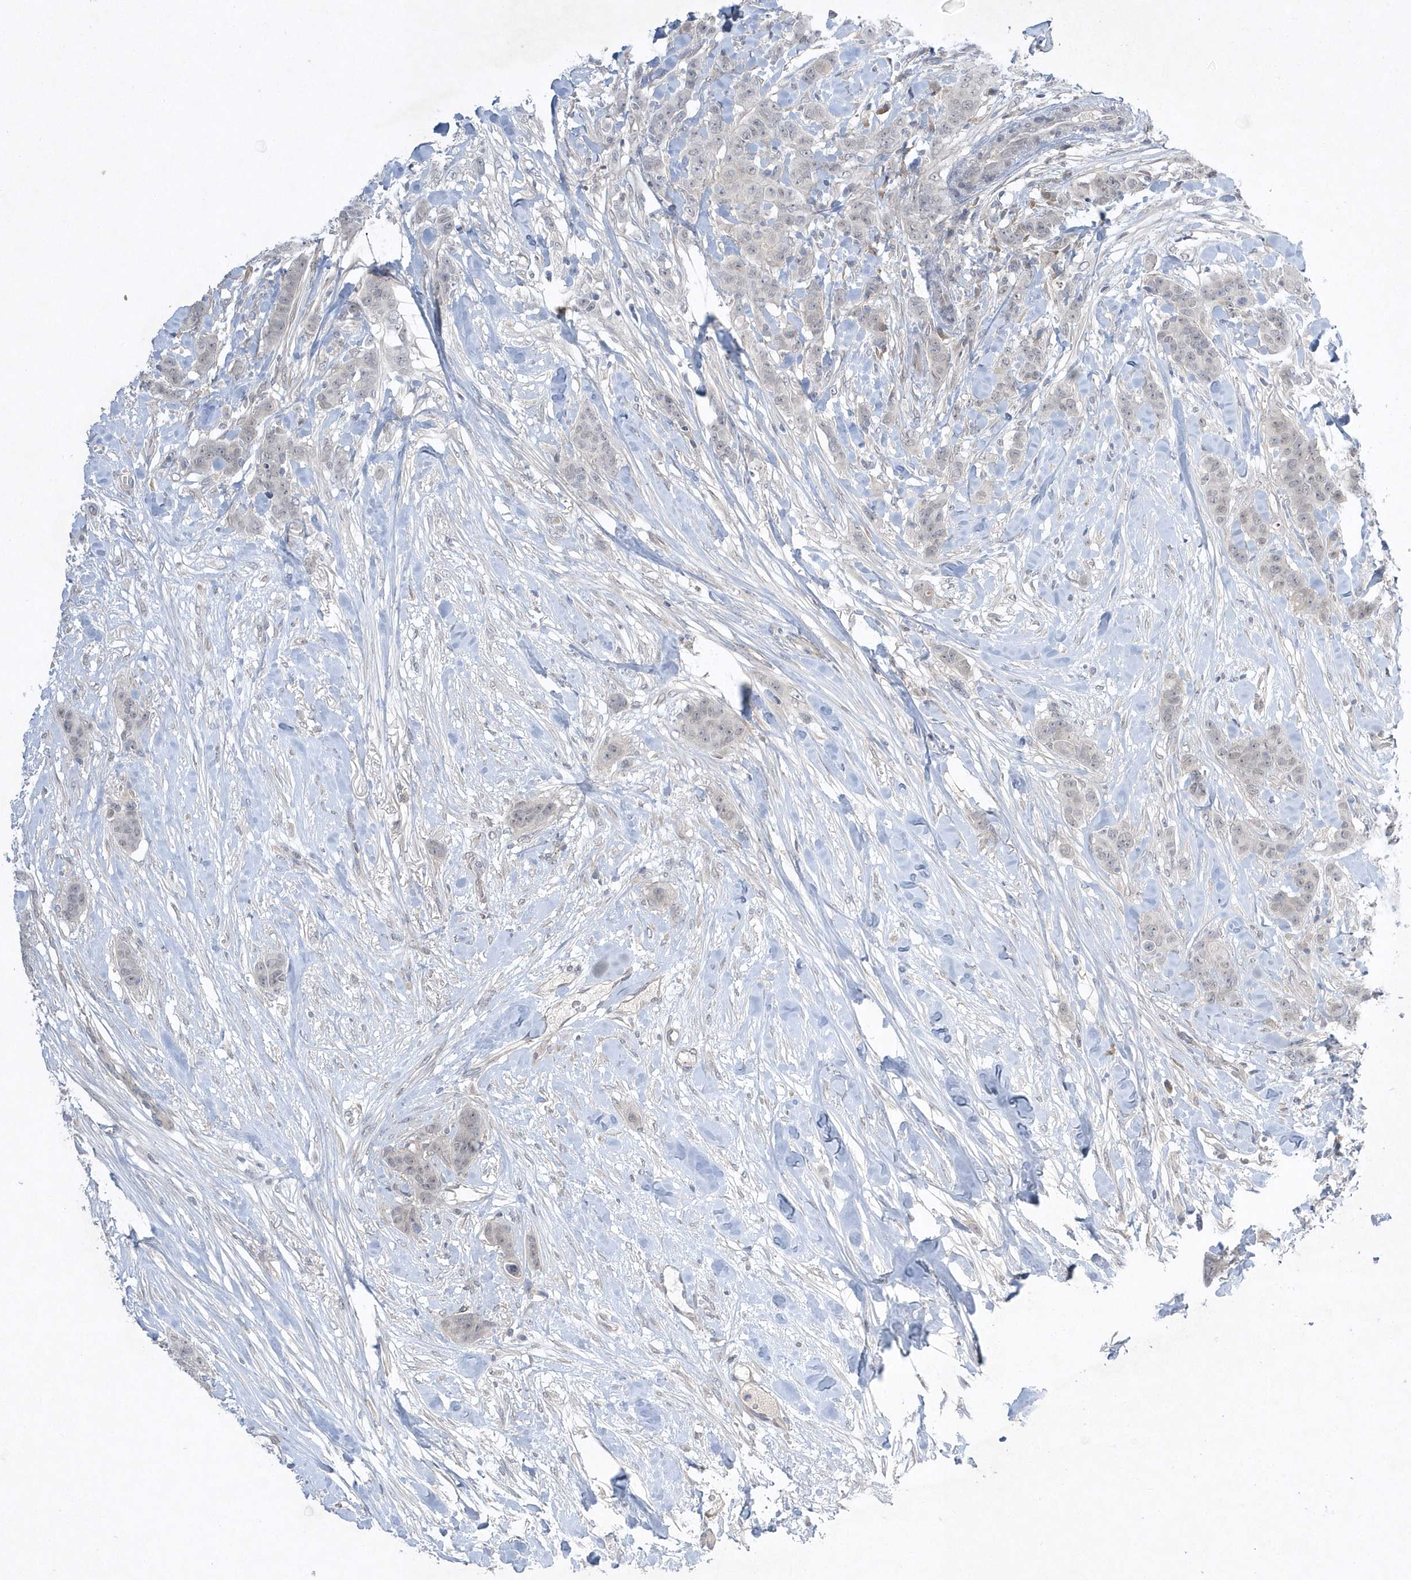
{"staining": {"intensity": "negative", "quantity": "none", "location": "none"}, "tissue": "breast cancer", "cell_type": "Tumor cells", "image_type": "cancer", "snomed": [{"axis": "morphology", "description": "Duct carcinoma"}, {"axis": "topography", "description": "Breast"}], "caption": "DAB immunohistochemical staining of human breast cancer (intraductal carcinoma) shows no significant staining in tumor cells.", "gene": "ZC3H12D", "patient": {"sex": "female", "age": 40}}